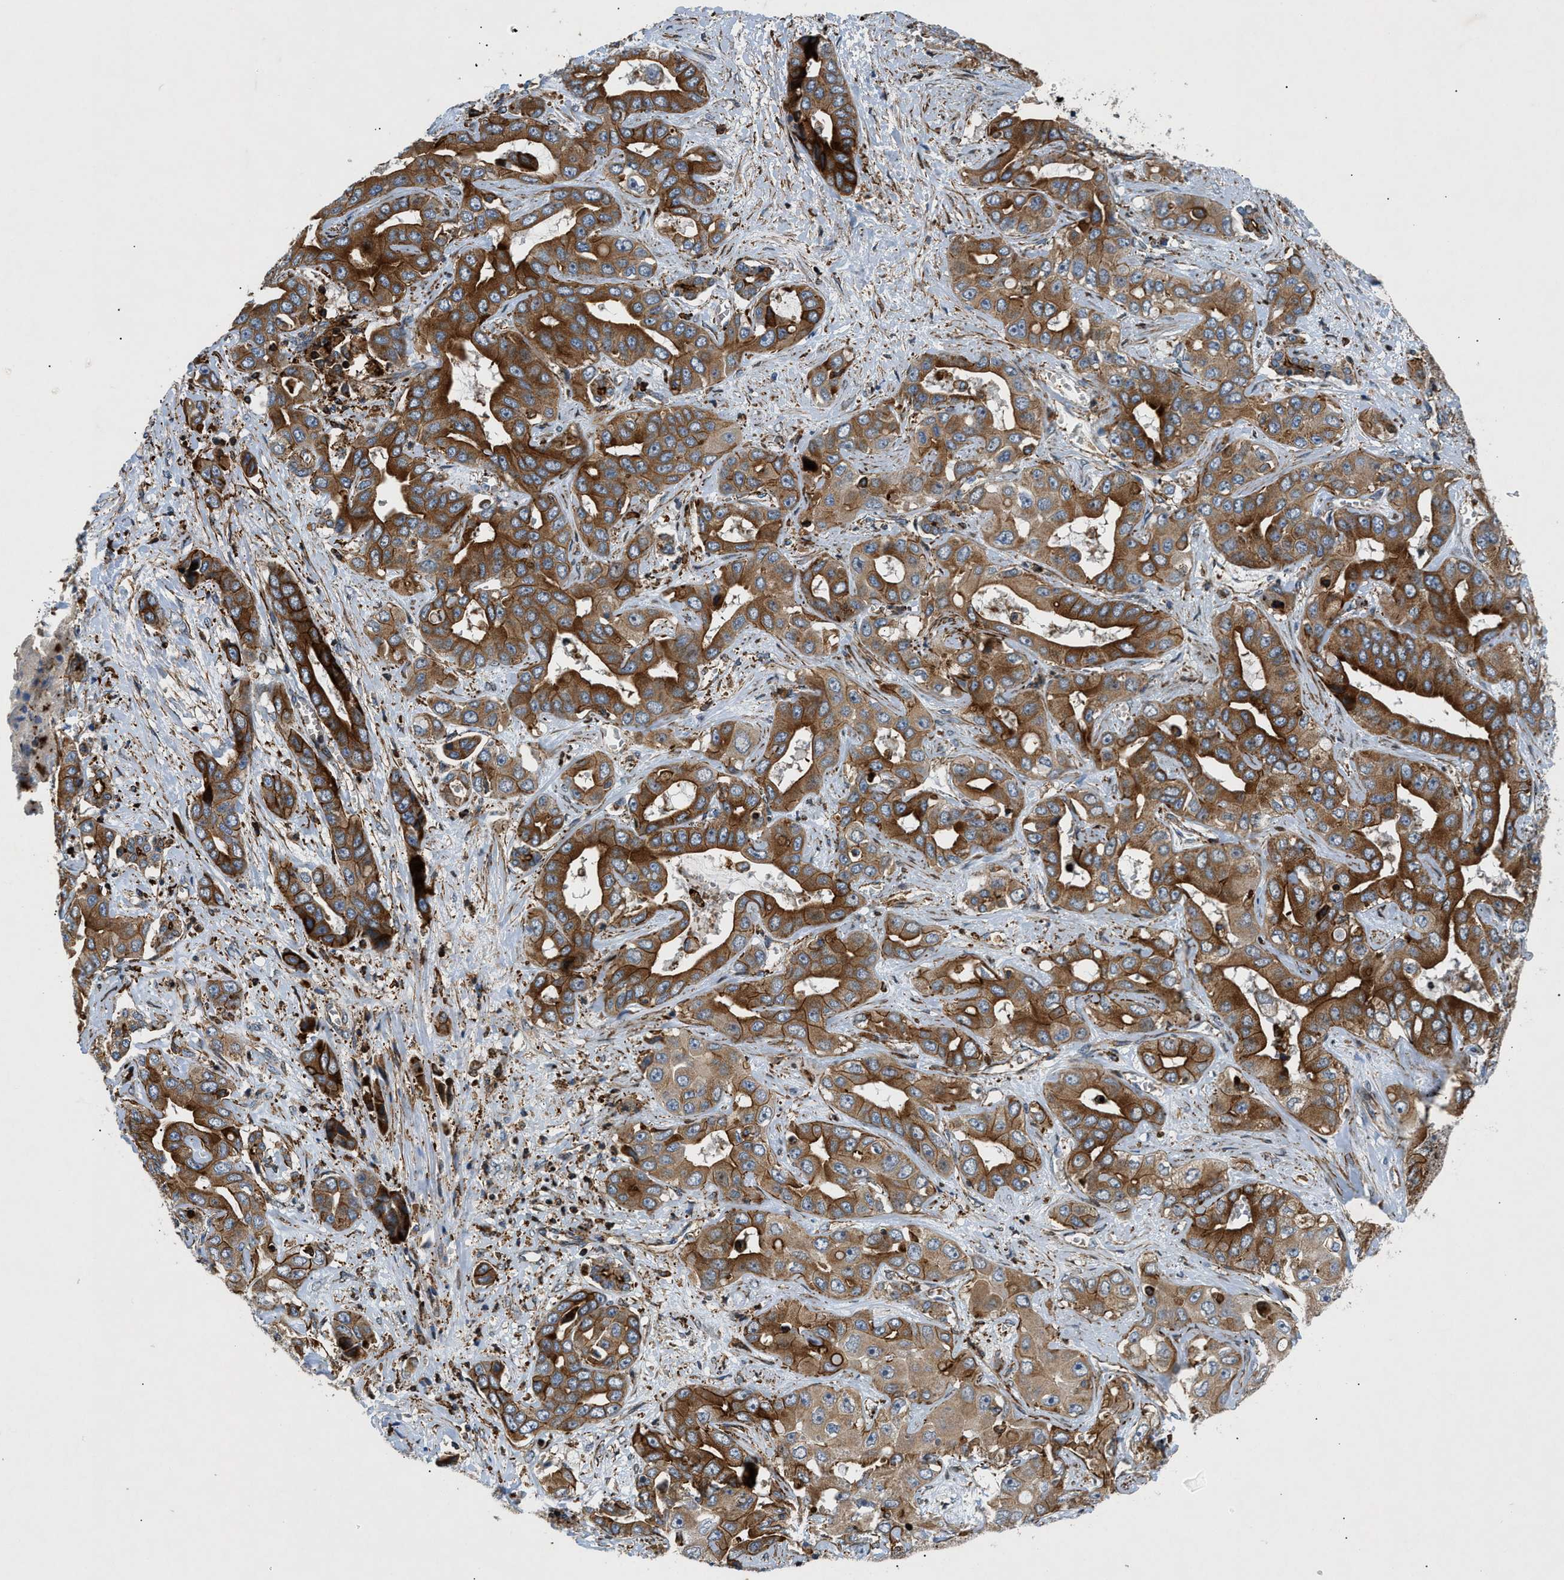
{"staining": {"intensity": "moderate", "quantity": ">75%", "location": "cytoplasmic/membranous"}, "tissue": "liver cancer", "cell_type": "Tumor cells", "image_type": "cancer", "snomed": [{"axis": "morphology", "description": "Cholangiocarcinoma"}, {"axis": "topography", "description": "Liver"}], "caption": "Liver cancer was stained to show a protein in brown. There is medium levels of moderate cytoplasmic/membranous staining in about >75% of tumor cells. The staining was performed using DAB (3,3'-diaminobenzidine) to visualize the protein expression in brown, while the nuclei were stained in blue with hematoxylin (Magnification: 20x).", "gene": "DHODH", "patient": {"sex": "female", "age": 52}}